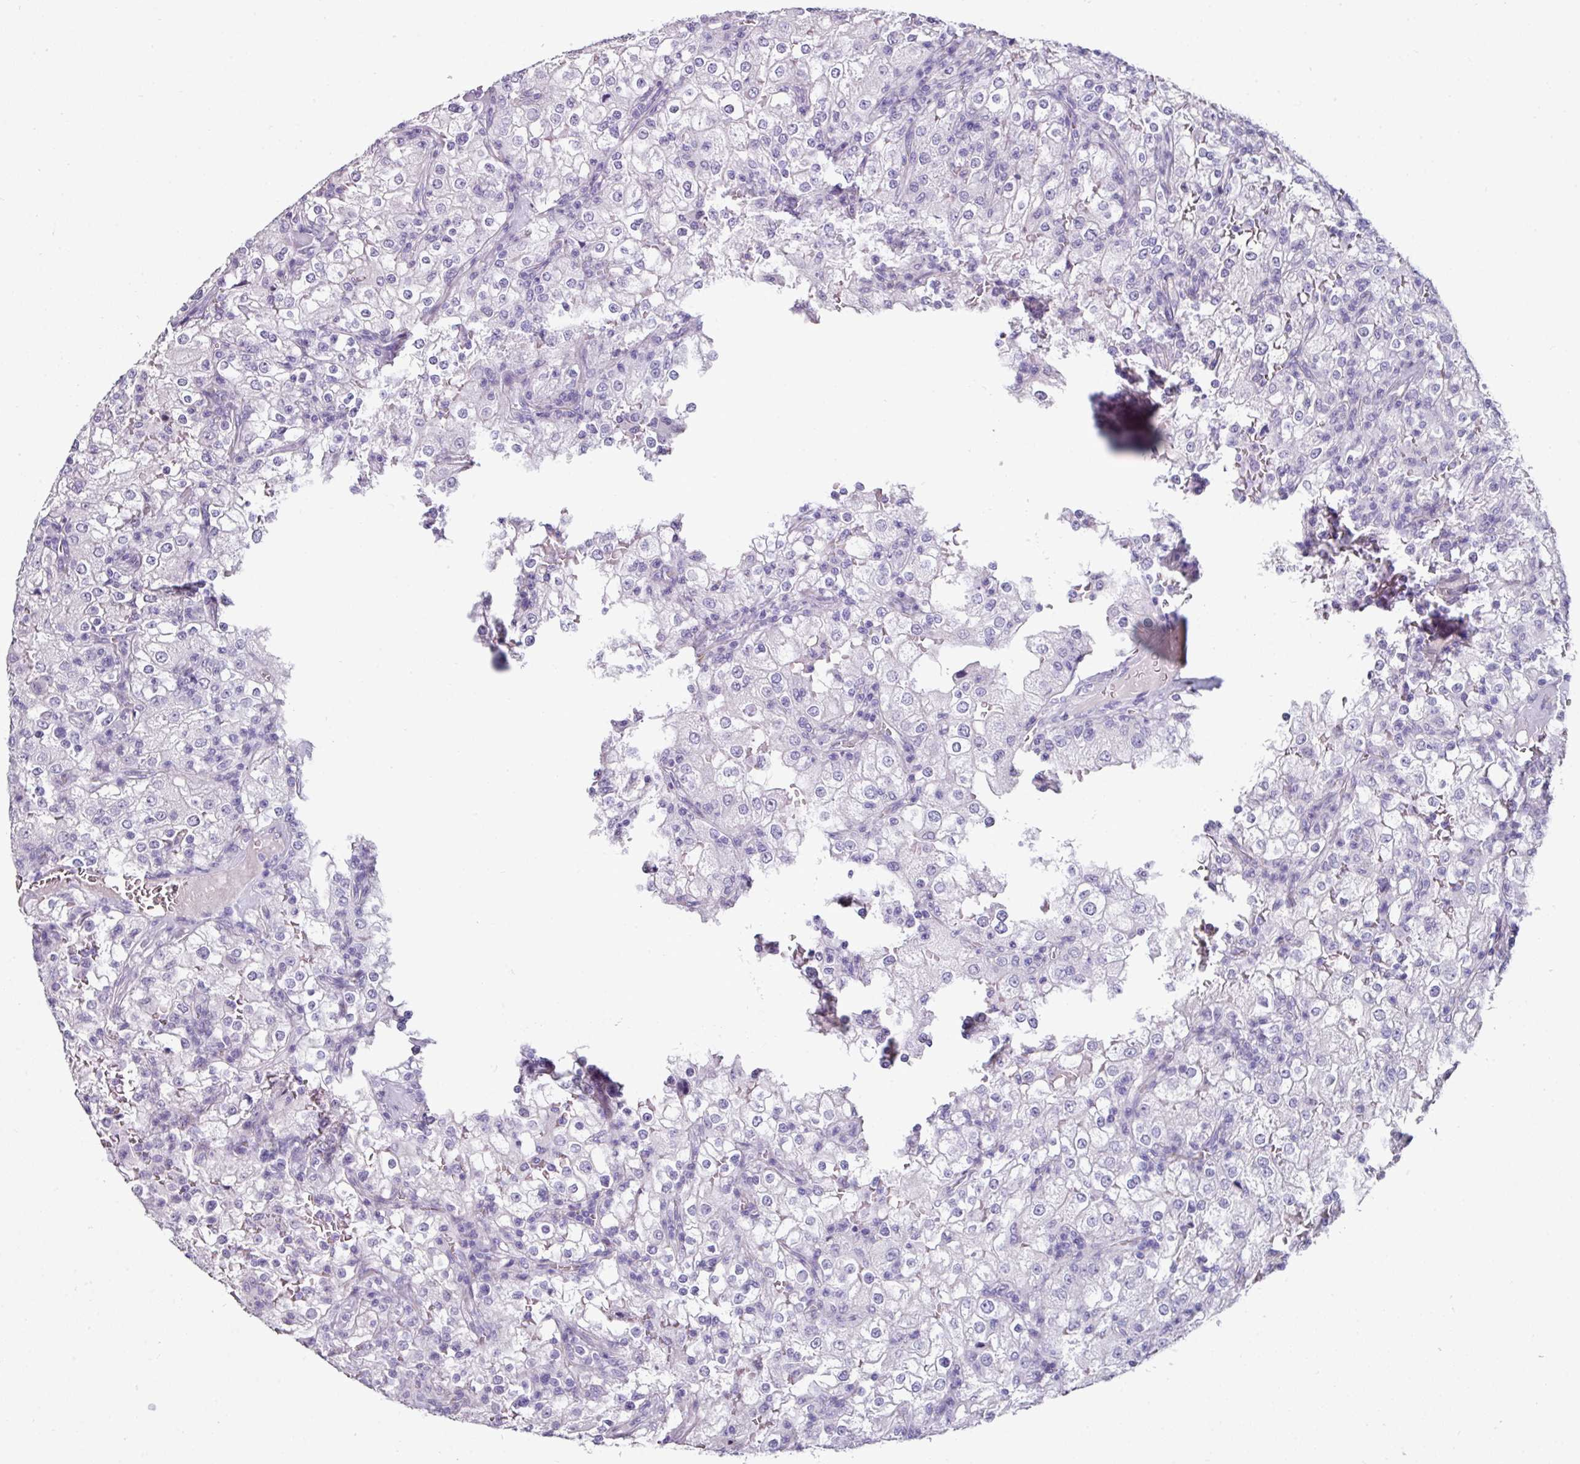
{"staining": {"intensity": "negative", "quantity": "none", "location": "none"}, "tissue": "renal cancer", "cell_type": "Tumor cells", "image_type": "cancer", "snomed": [{"axis": "morphology", "description": "Adenocarcinoma, NOS"}, {"axis": "topography", "description": "Kidney"}], "caption": "IHC histopathology image of renal cancer stained for a protein (brown), which displays no positivity in tumor cells.", "gene": "EYA3", "patient": {"sex": "female", "age": 74}}